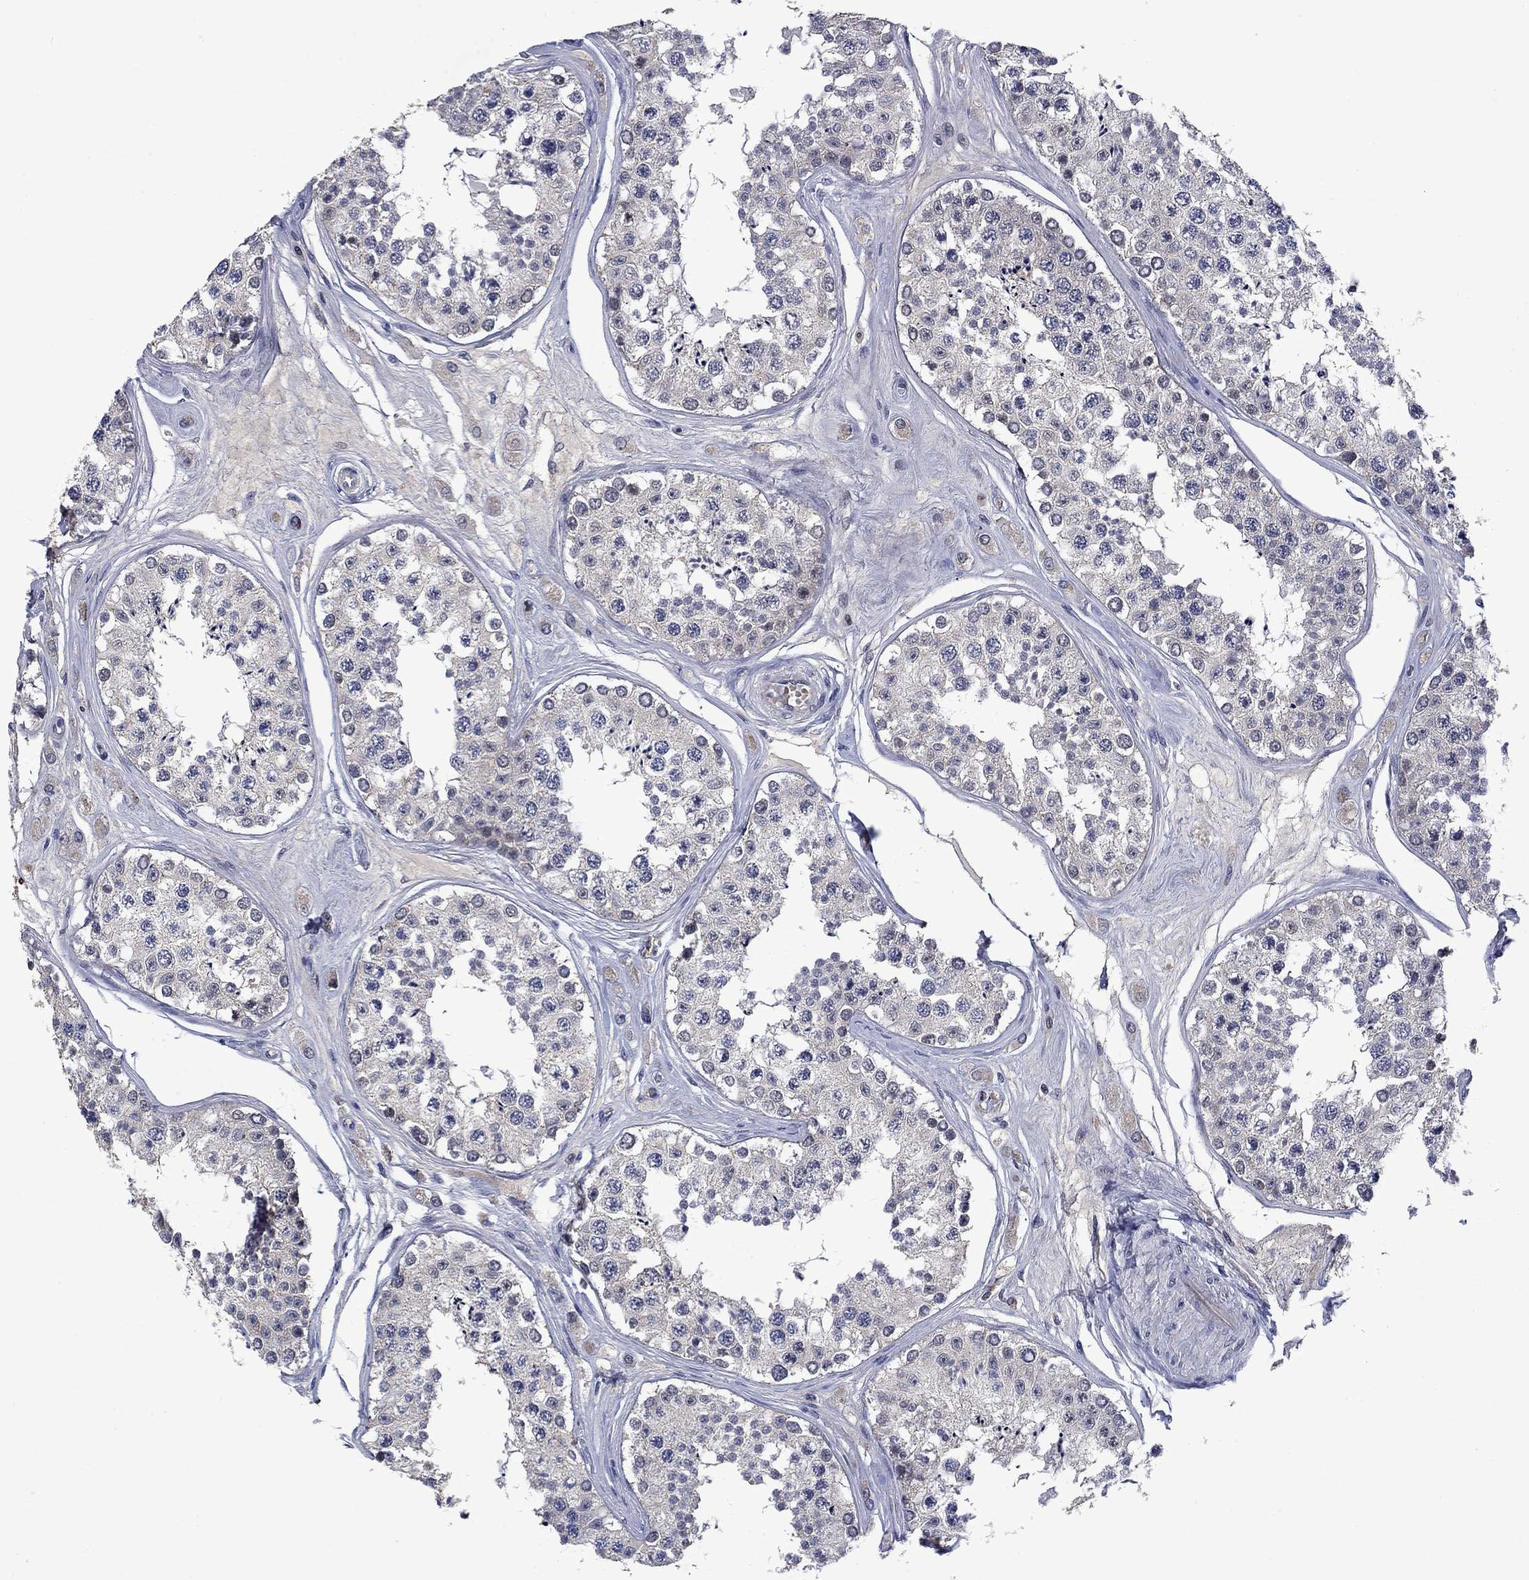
{"staining": {"intensity": "weak", "quantity": "<25%", "location": "cytoplasmic/membranous"}, "tissue": "testis", "cell_type": "Cells in seminiferous ducts", "image_type": "normal", "snomed": [{"axis": "morphology", "description": "Normal tissue, NOS"}, {"axis": "topography", "description": "Testis"}], "caption": "Micrograph shows no significant protein expression in cells in seminiferous ducts of normal testis.", "gene": "PHKA1", "patient": {"sex": "male", "age": 25}}